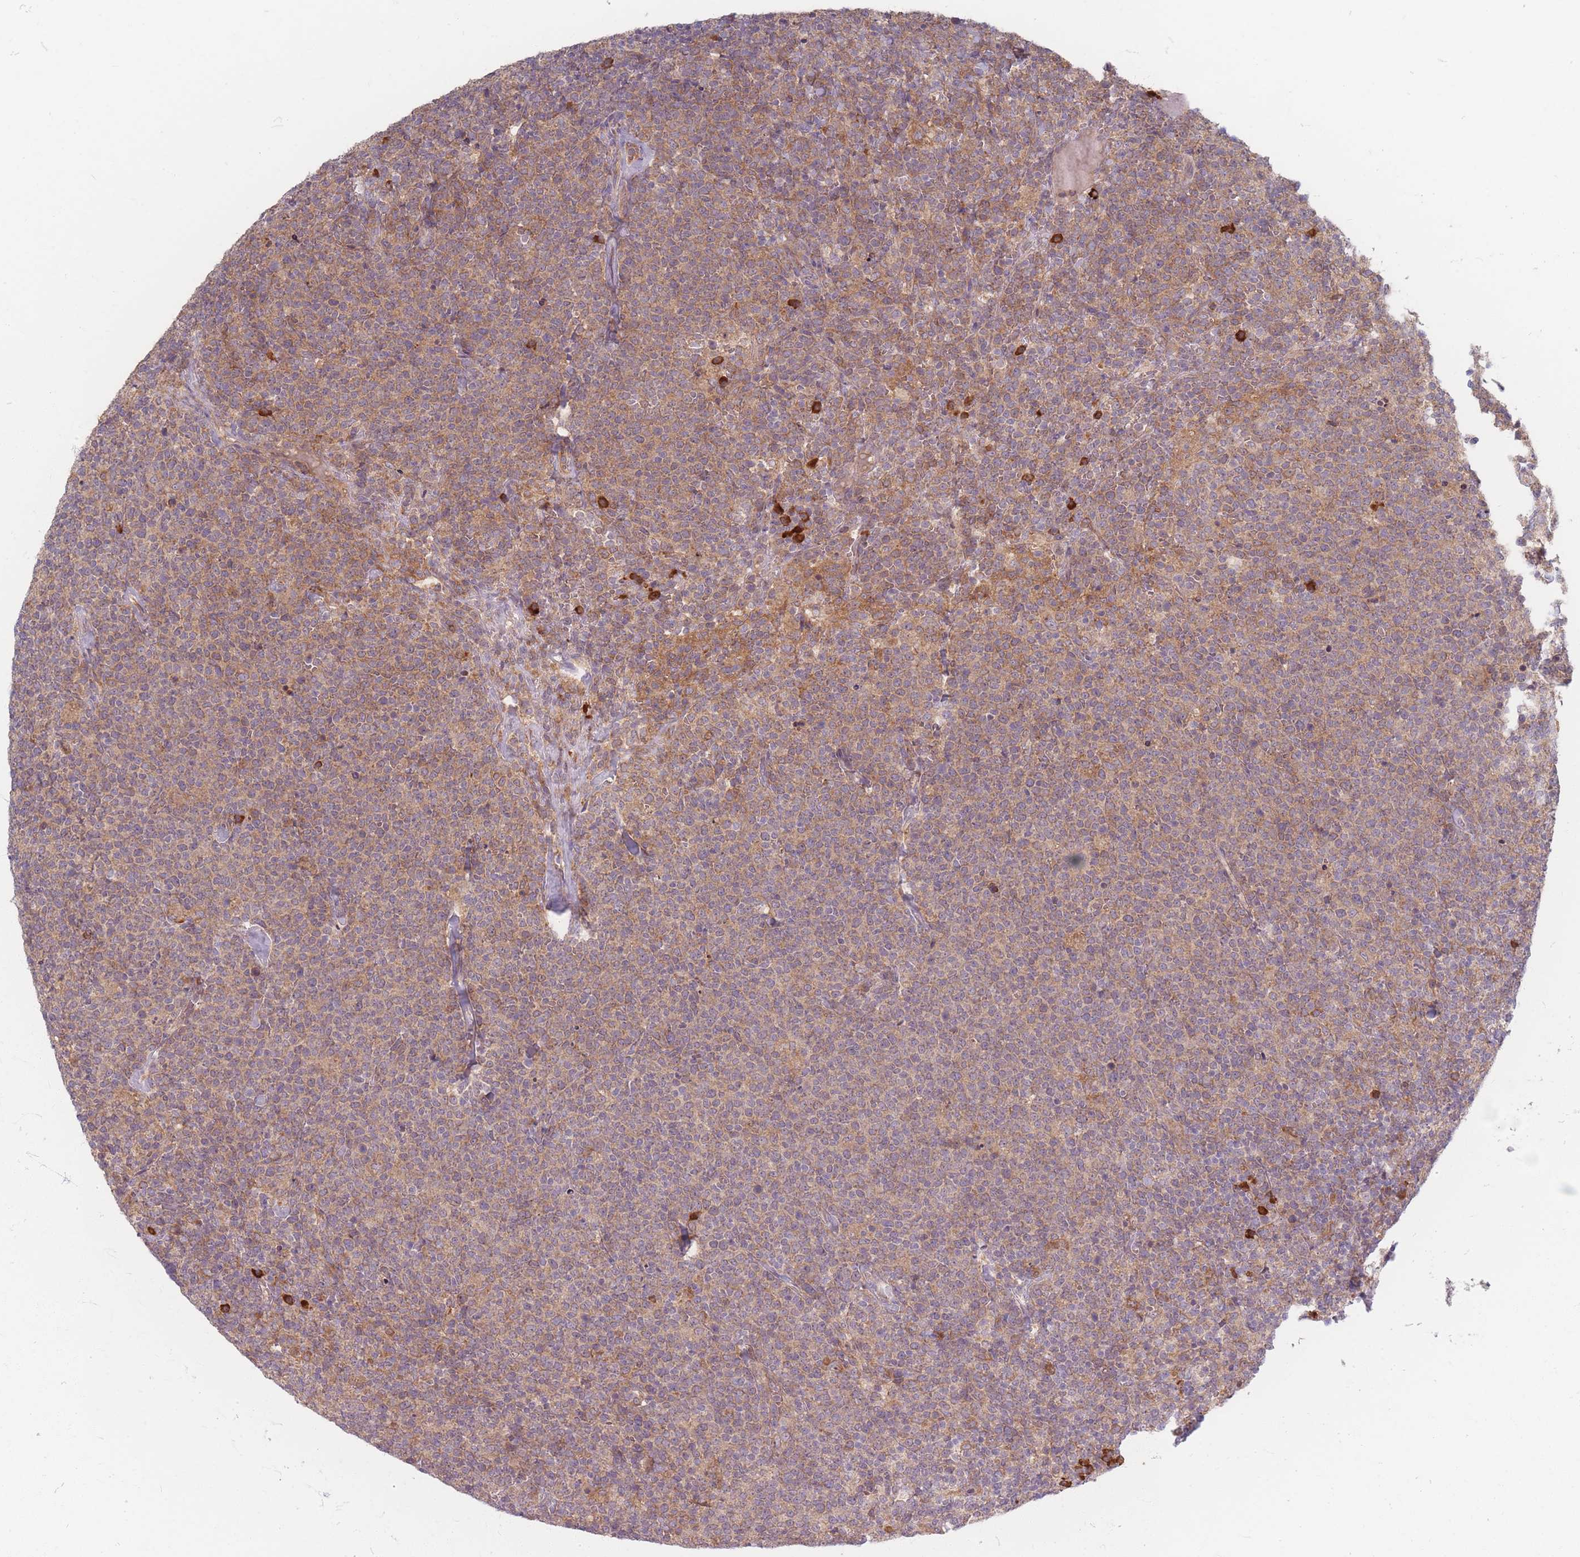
{"staining": {"intensity": "weak", "quantity": "25%-75%", "location": "cytoplasmic/membranous"}, "tissue": "lymphoma", "cell_type": "Tumor cells", "image_type": "cancer", "snomed": [{"axis": "morphology", "description": "Malignant lymphoma, non-Hodgkin's type, High grade"}, {"axis": "topography", "description": "Lymph node"}], "caption": "Immunohistochemistry (IHC) histopathology image of neoplastic tissue: lymphoma stained using immunohistochemistry reveals low levels of weak protein expression localized specifically in the cytoplasmic/membranous of tumor cells, appearing as a cytoplasmic/membranous brown color.", "gene": "SMIM14", "patient": {"sex": "male", "age": 61}}